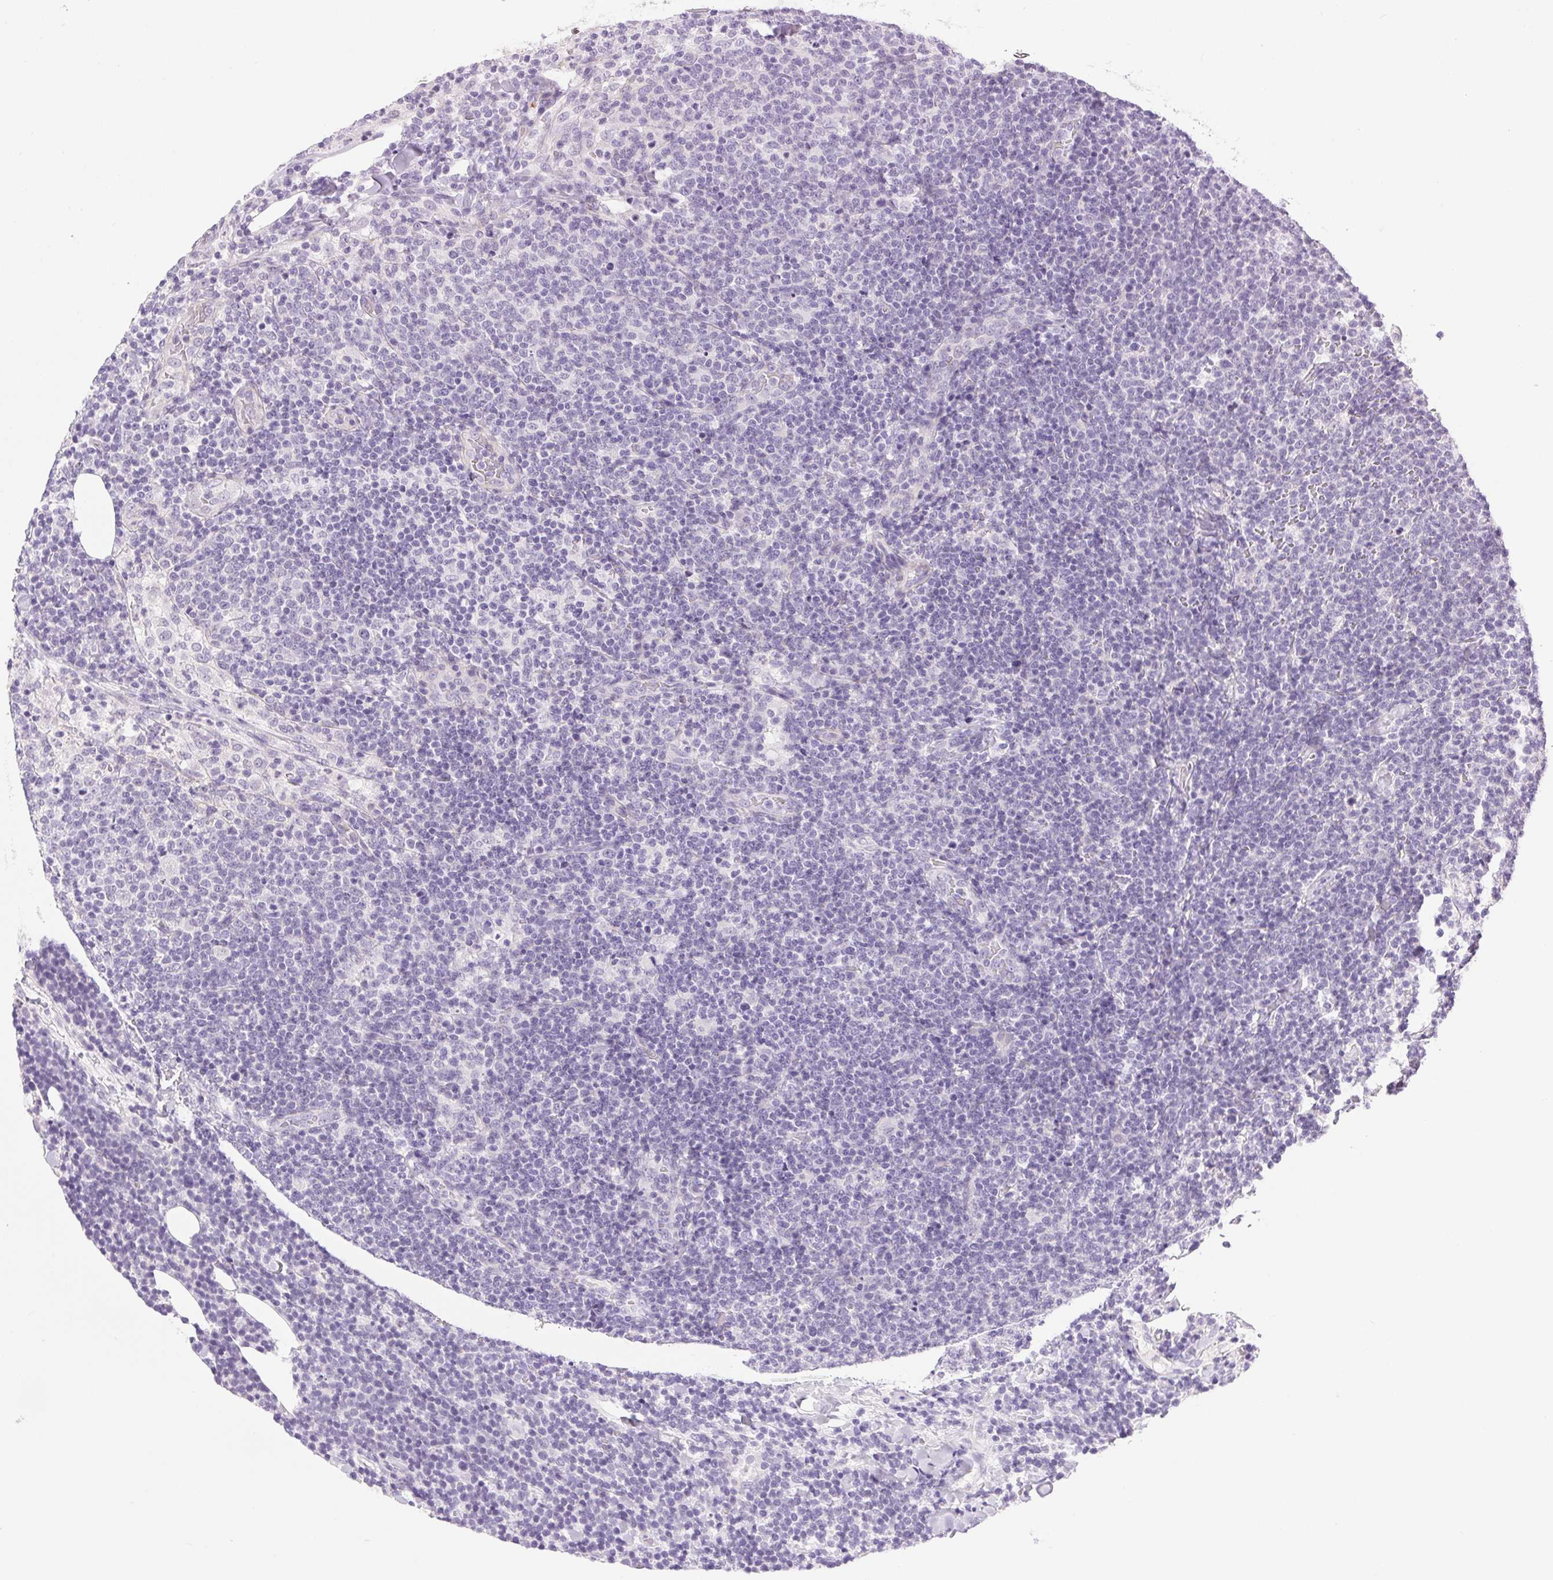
{"staining": {"intensity": "negative", "quantity": "none", "location": "none"}, "tissue": "lymphoma", "cell_type": "Tumor cells", "image_type": "cancer", "snomed": [{"axis": "morphology", "description": "Malignant lymphoma, non-Hodgkin's type, High grade"}, {"axis": "topography", "description": "Lymph node"}], "caption": "Immunohistochemical staining of human lymphoma demonstrates no significant positivity in tumor cells.", "gene": "PRL", "patient": {"sex": "male", "age": 61}}